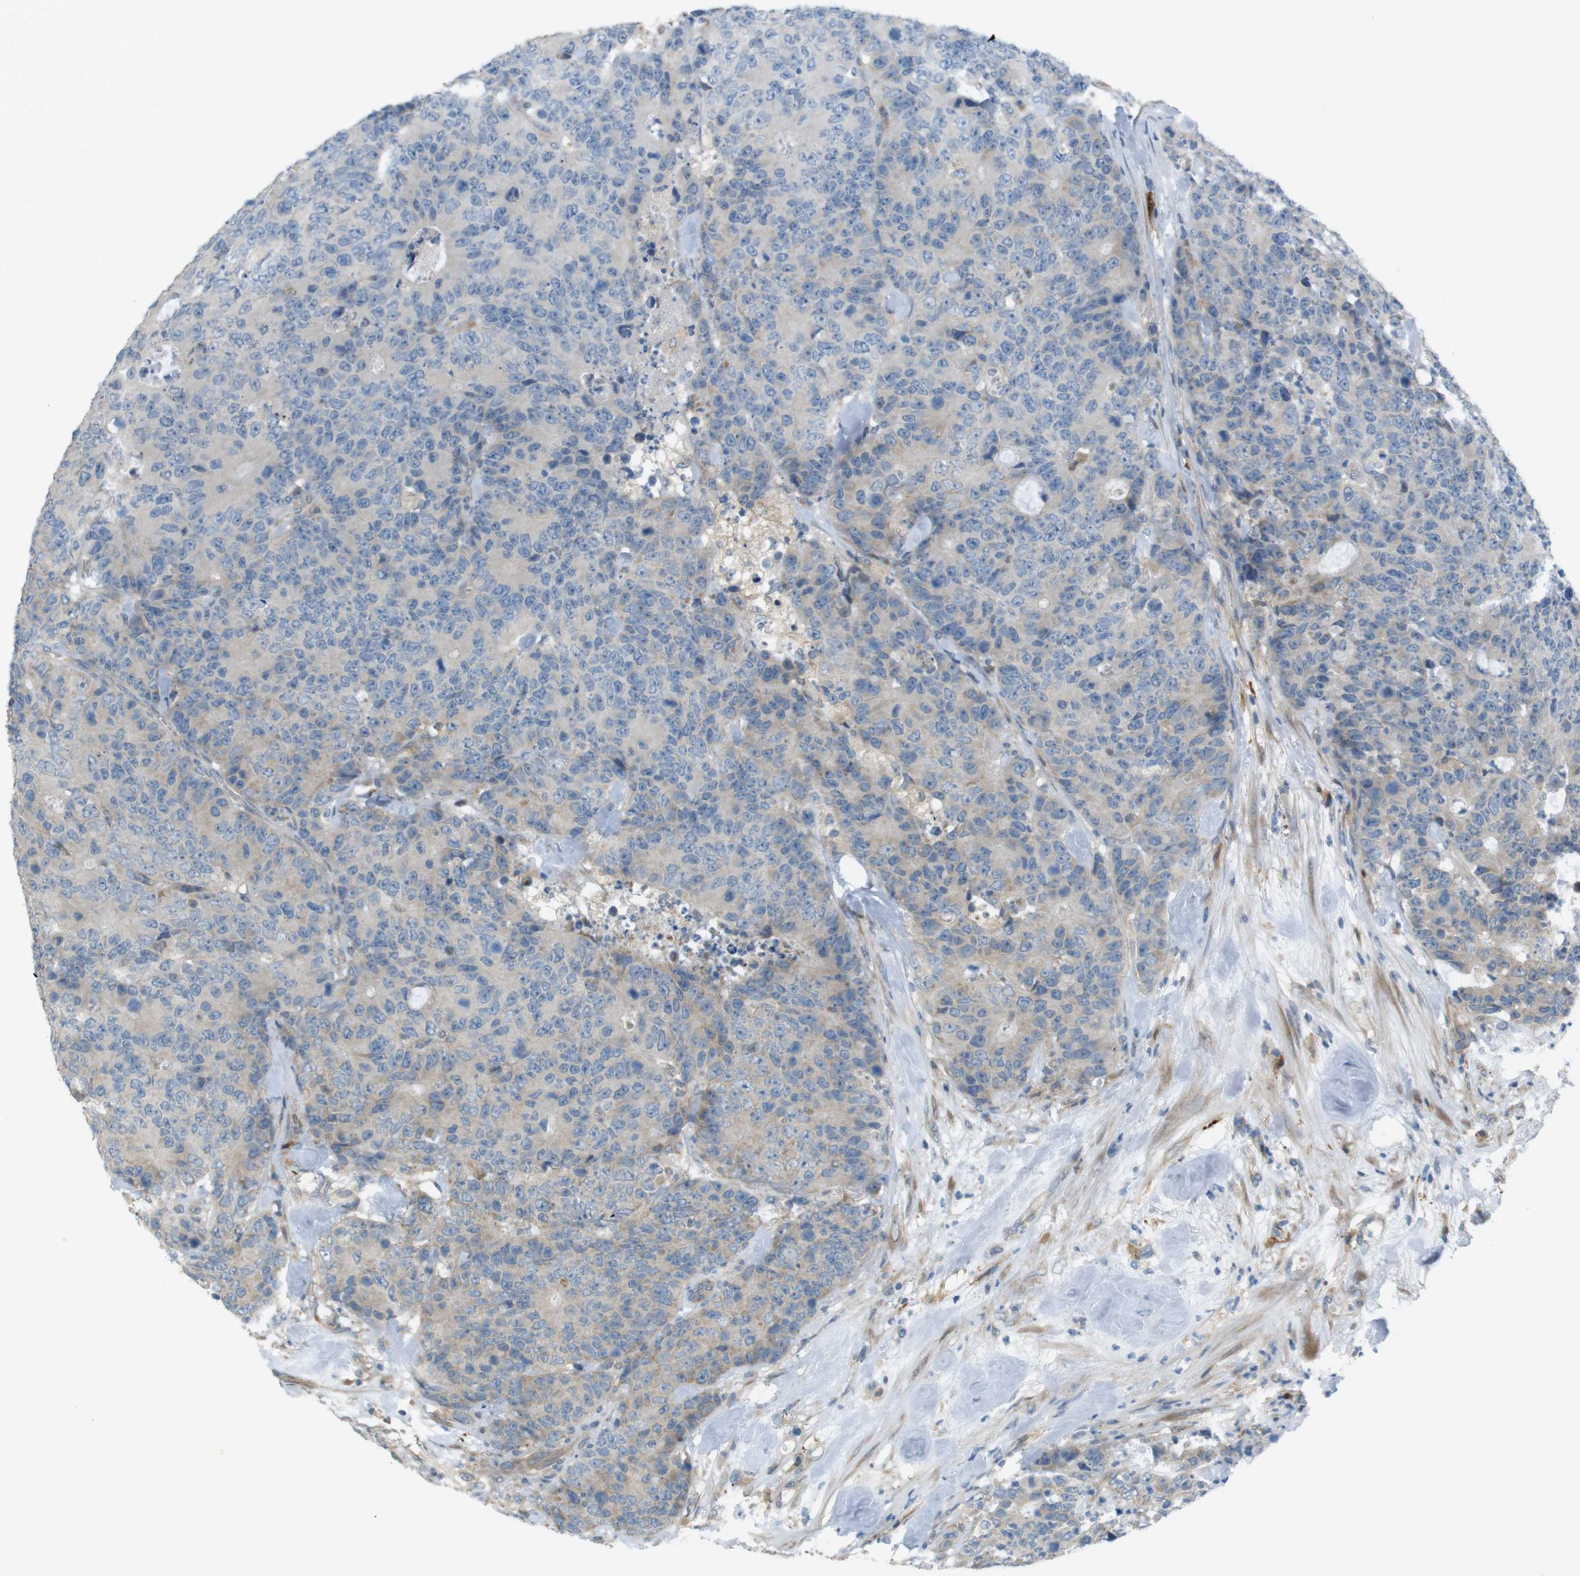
{"staining": {"intensity": "weak", "quantity": "<25%", "location": "cytoplasmic/membranous"}, "tissue": "colorectal cancer", "cell_type": "Tumor cells", "image_type": "cancer", "snomed": [{"axis": "morphology", "description": "Adenocarcinoma, NOS"}, {"axis": "topography", "description": "Colon"}], "caption": "The histopathology image reveals no significant positivity in tumor cells of adenocarcinoma (colorectal).", "gene": "TMEM41B", "patient": {"sex": "female", "age": 86}}